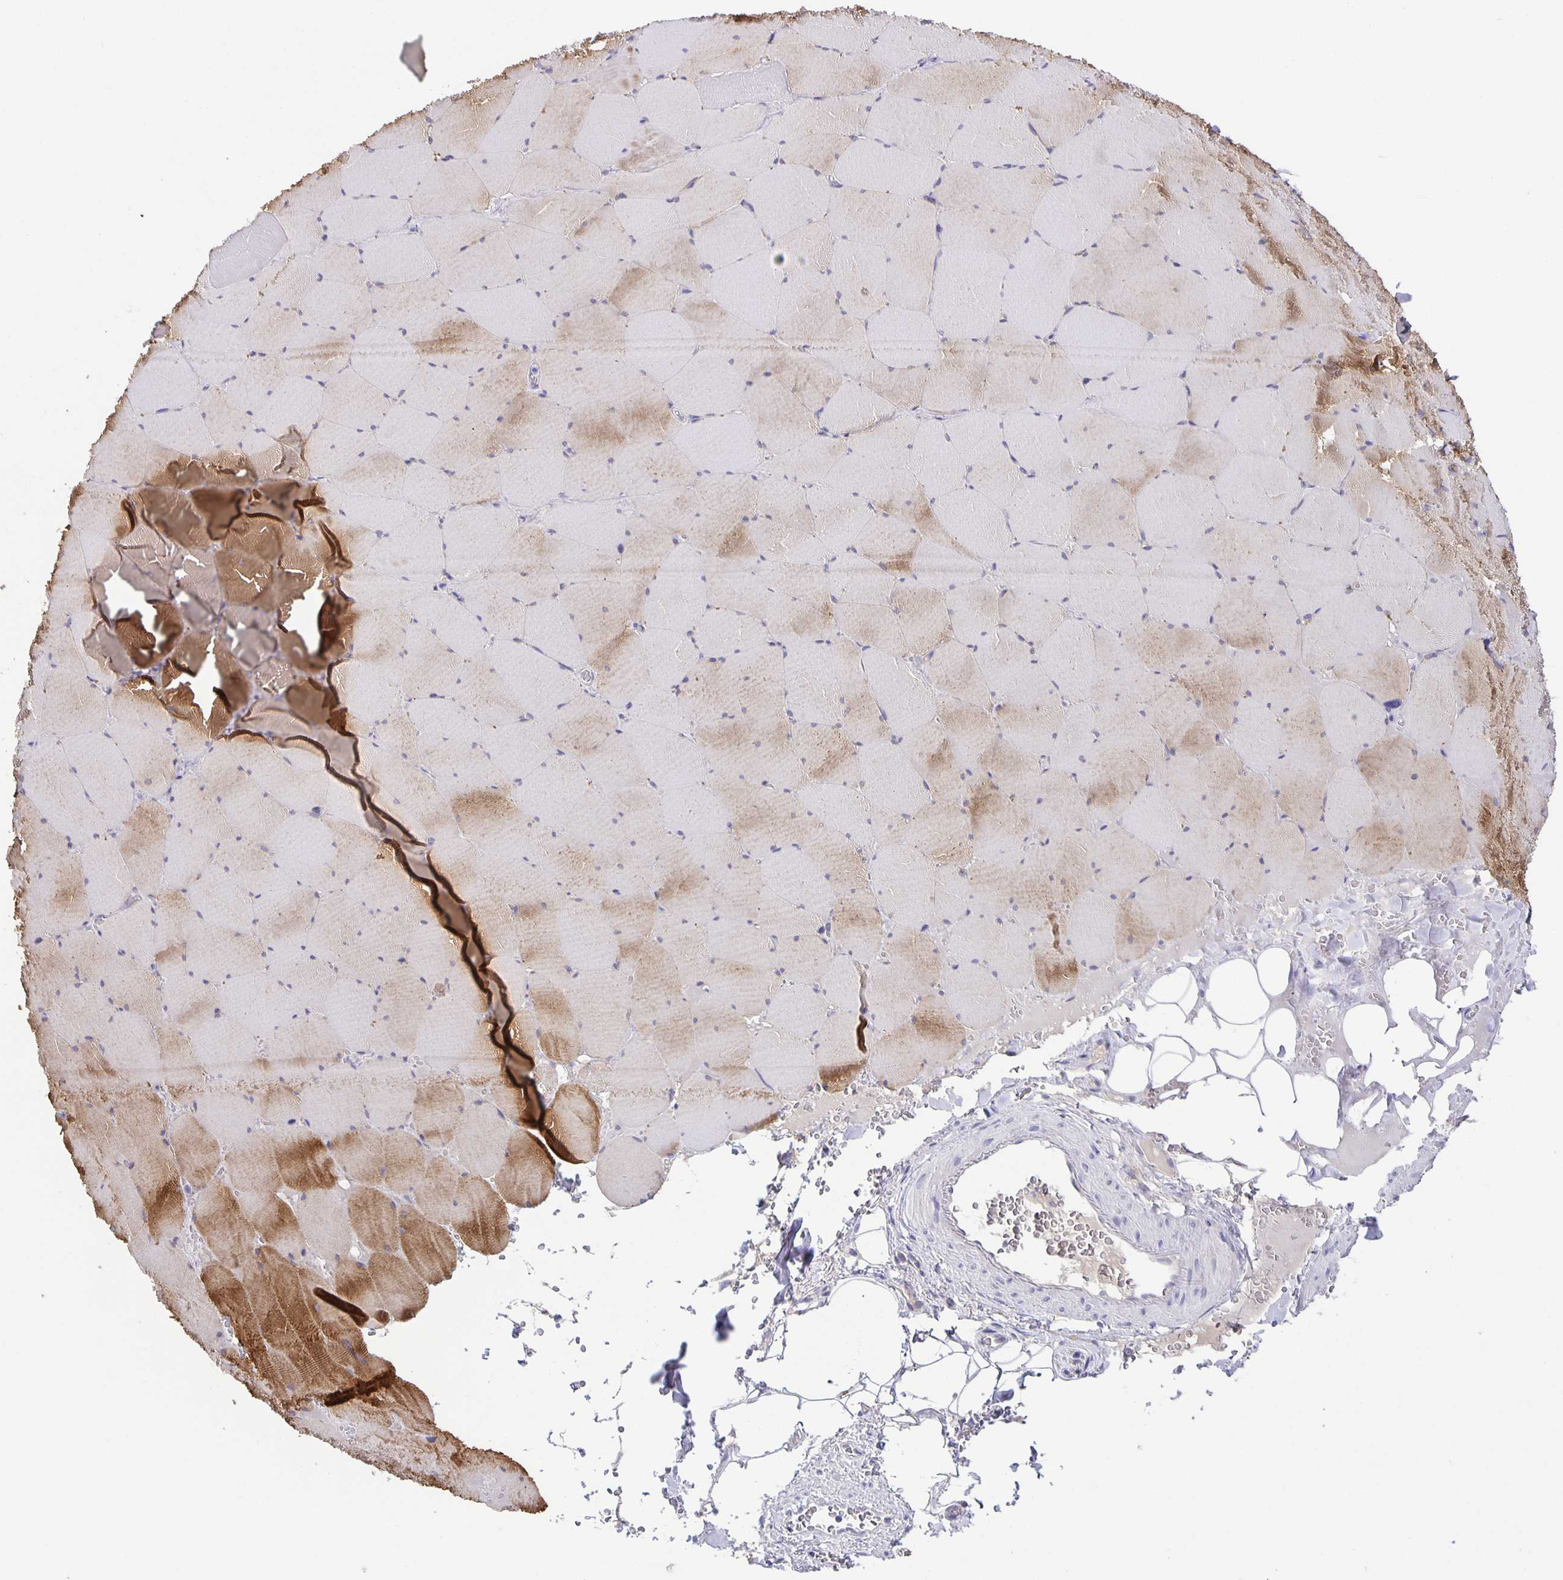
{"staining": {"intensity": "strong", "quantity": "<25%", "location": "cytoplasmic/membranous"}, "tissue": "skeletal muscle", "cell_type": "Myocytes", "image_type": "normal", "snomed": [{"axis": "morphology", "description": "Normal tissue, NOS"}, {"axis": "topography", "description": "Skeletal muscle"}, {"axis": "topography", "description": "Head-Neck"}], "caption": "DAB (3,3'-diaminobenzidine) immunohistochemical staining of normal skeletal muscle exhibits strong cytoplasmic/membranous protein staining in about <25% of myocytes.", "gene": "PTPN3", "patient": {"sex": "male", "age": 66}}